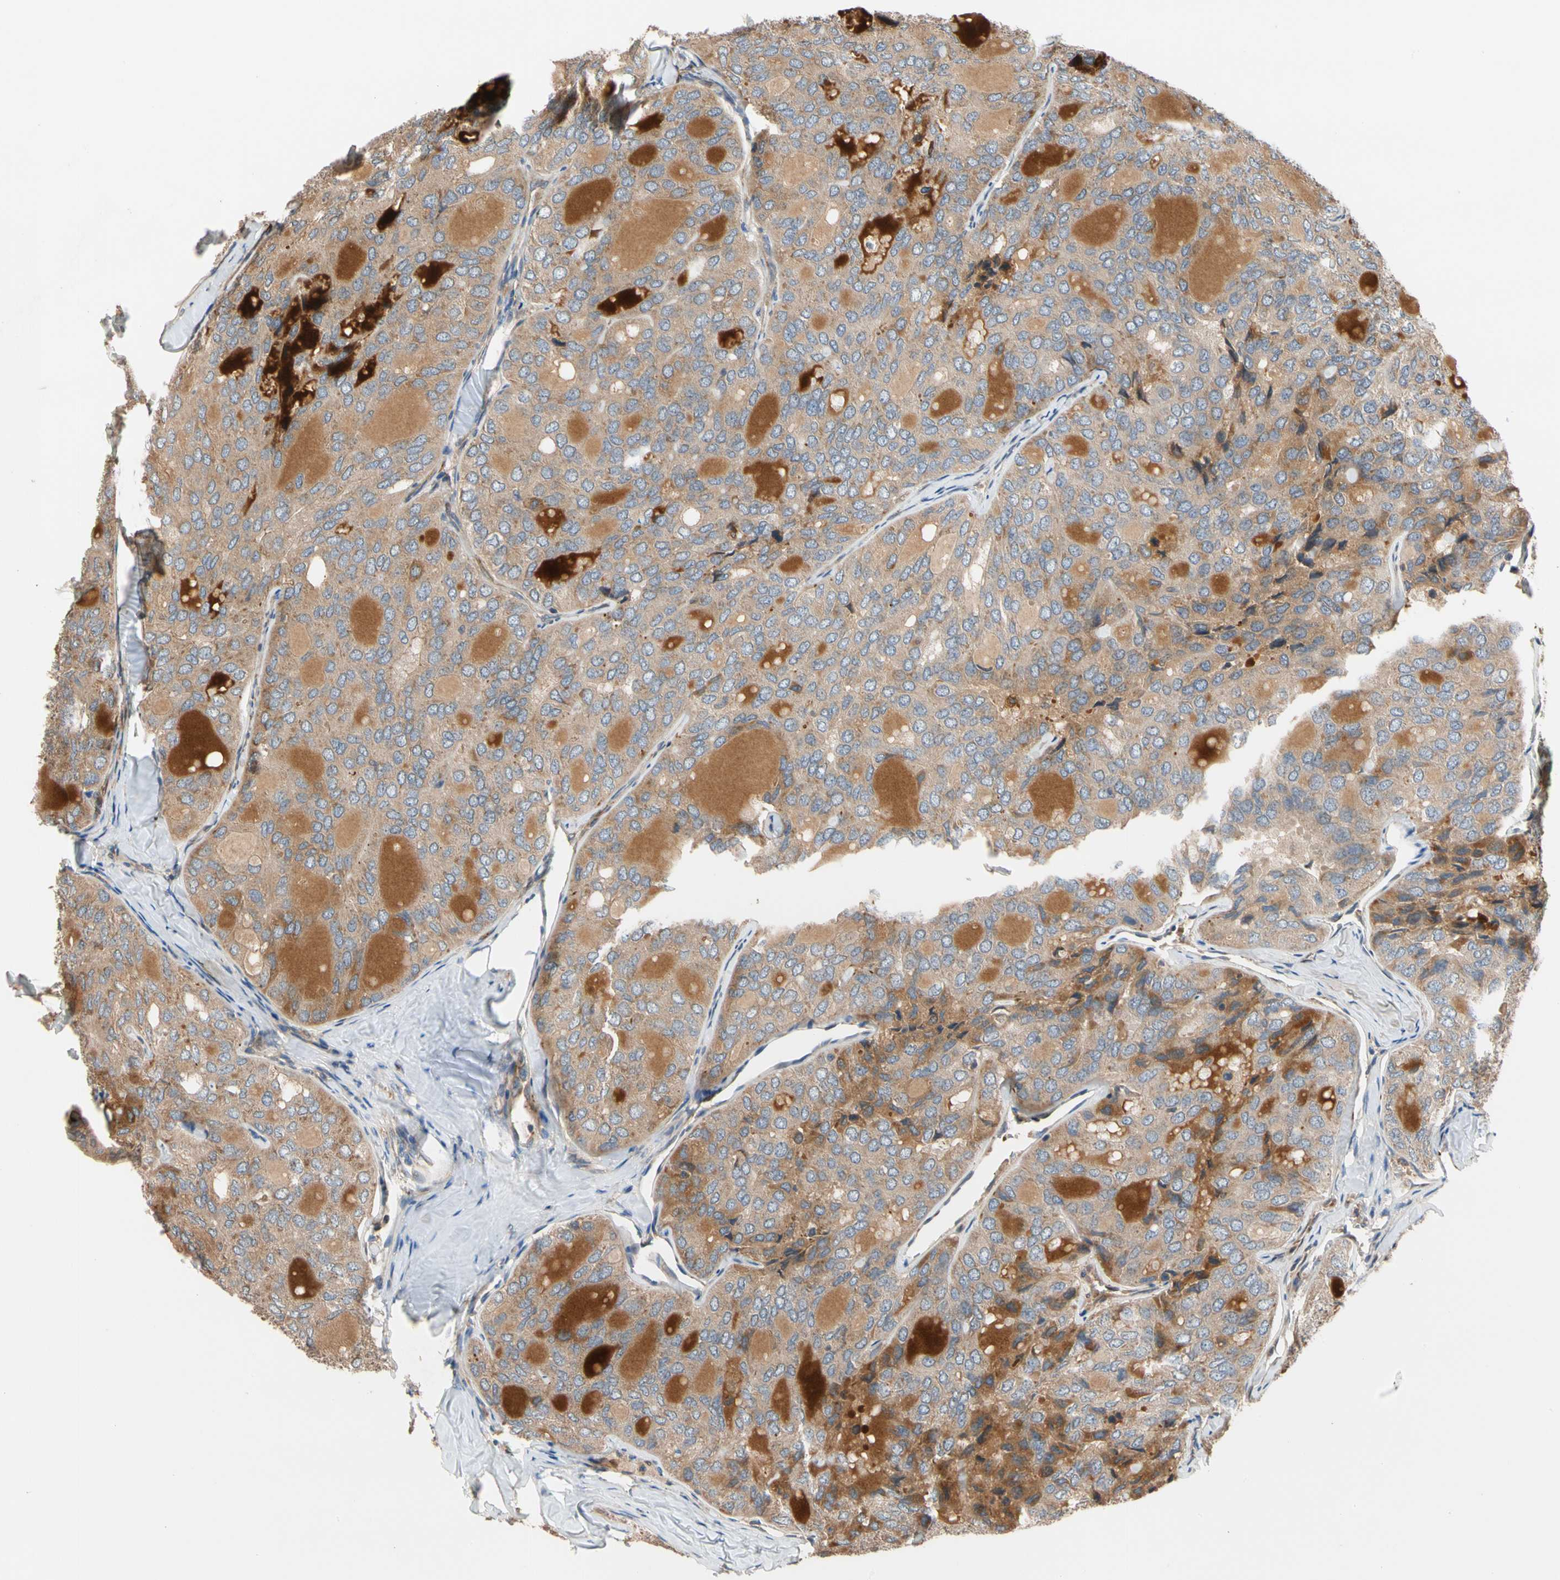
{"staining": {"intensity": "moderate", "quantity": ">75%", "location": "cytoplasmic/membranous"}, "tissue": "thyroid cancer", "cell_type": "Tumor cells", "image_type": "cancer", "snomed": [{"axis": "morphology", "description": "Follicular adenoma carcinoma, NOS"}, {"axis": "topography", "description": "Thyroid gland"}], "caption": "Immunohistochemical staining of thyroid cancer (follicular adenoma carcinoma) exhibits moderate cytoplasmic/membranous protein positivity in approximately >75% of tumor cells.", "gene": "FGD6", "patient": {"sex": "male", "age": 75}}